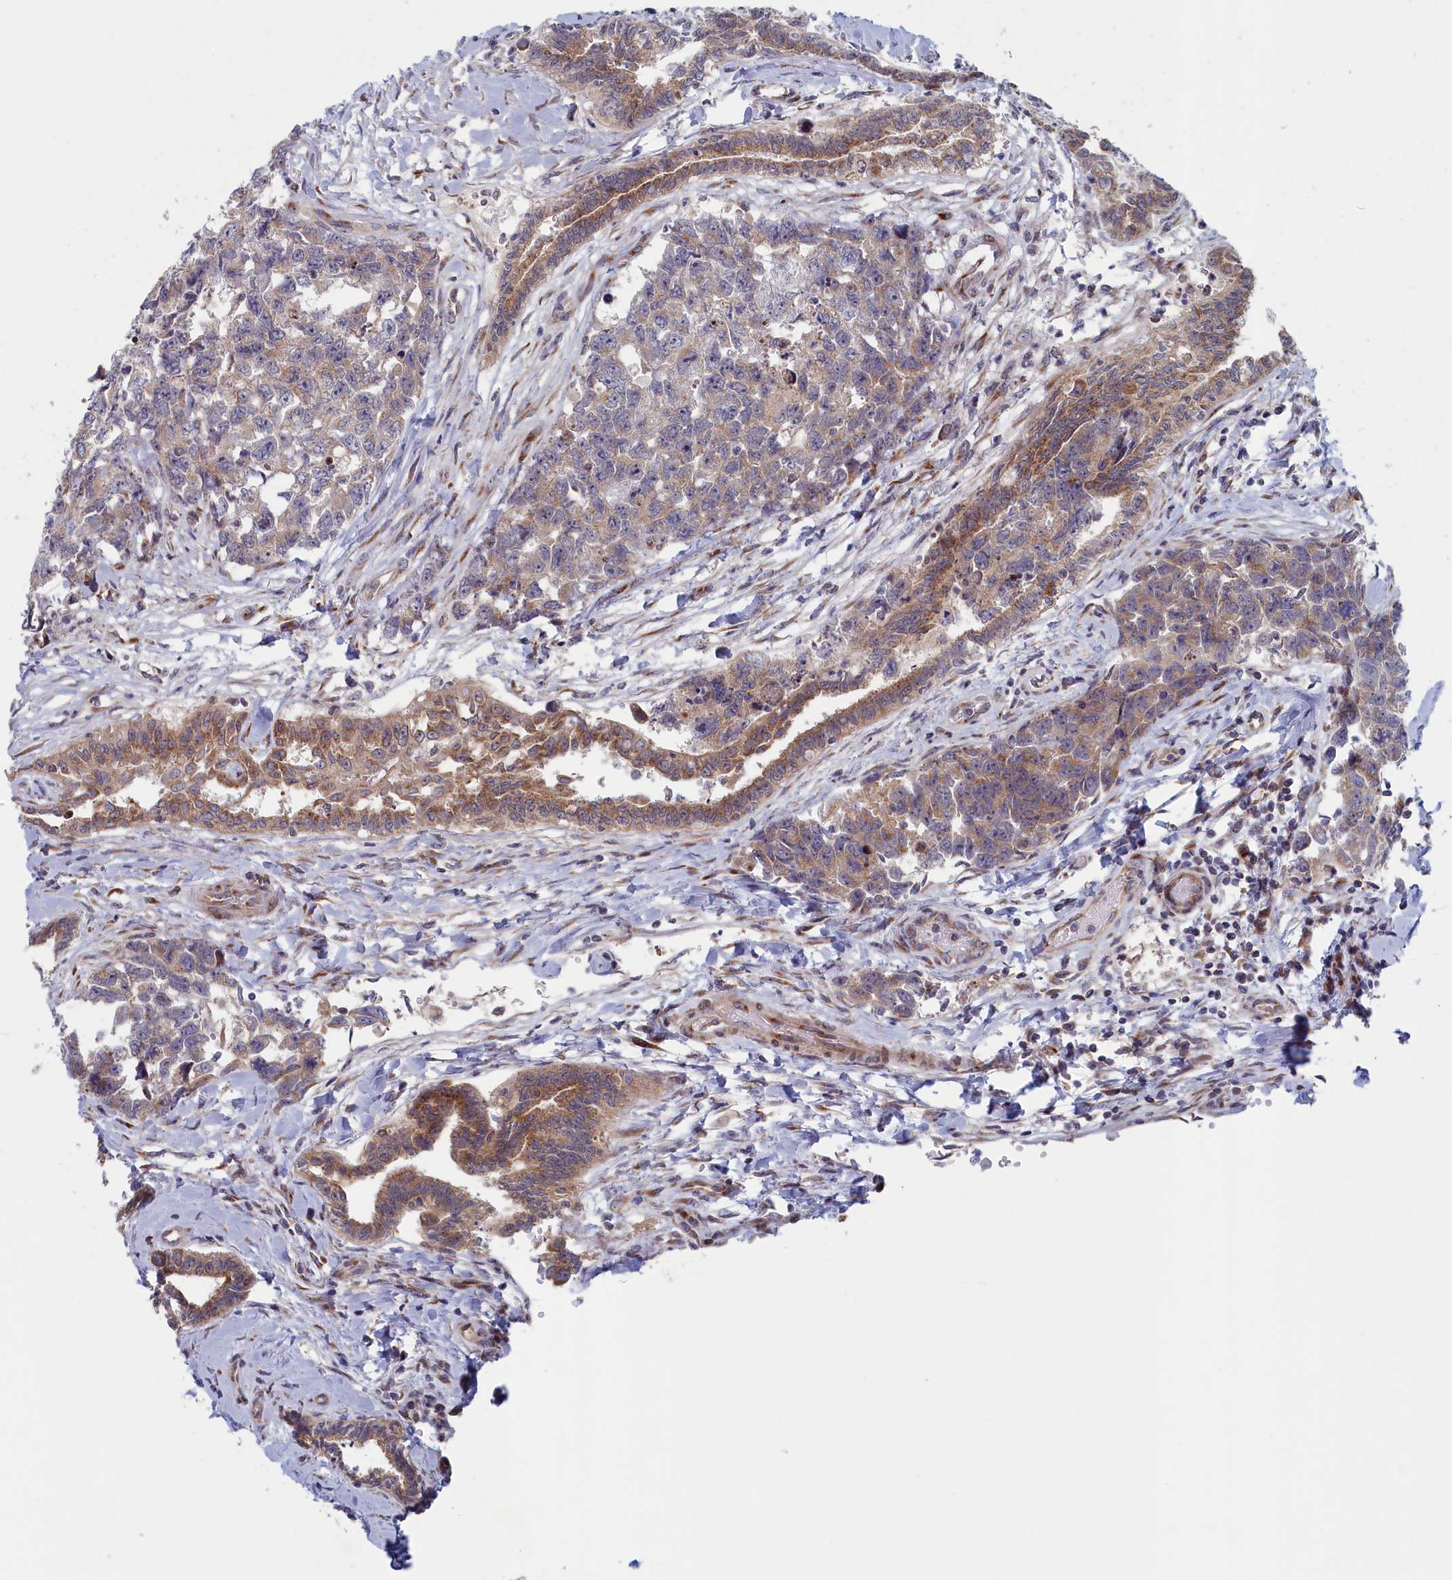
{"staining": {"intensity": "moderate", "quantity": "25%-75%", "location": "cytoplasmic/membranous"}, "tissue": "testis cancer", "cell_type": "Tumor cells", "image_type": "cancer", "snomed": [{"axis": "morphology", "description": "Carcinoma, Embryonal, NOS"}, {"axis": "topography", "description": "Testis"}], "caption": "Moderate cytoplasmic/membranous protein positivity is appreciated in approximately 25%-75% of tumor cells in testis cancer (embryonal carcinoma).", "gene": "MTFMT", "patient": {"sex": "male", "age": 31}}